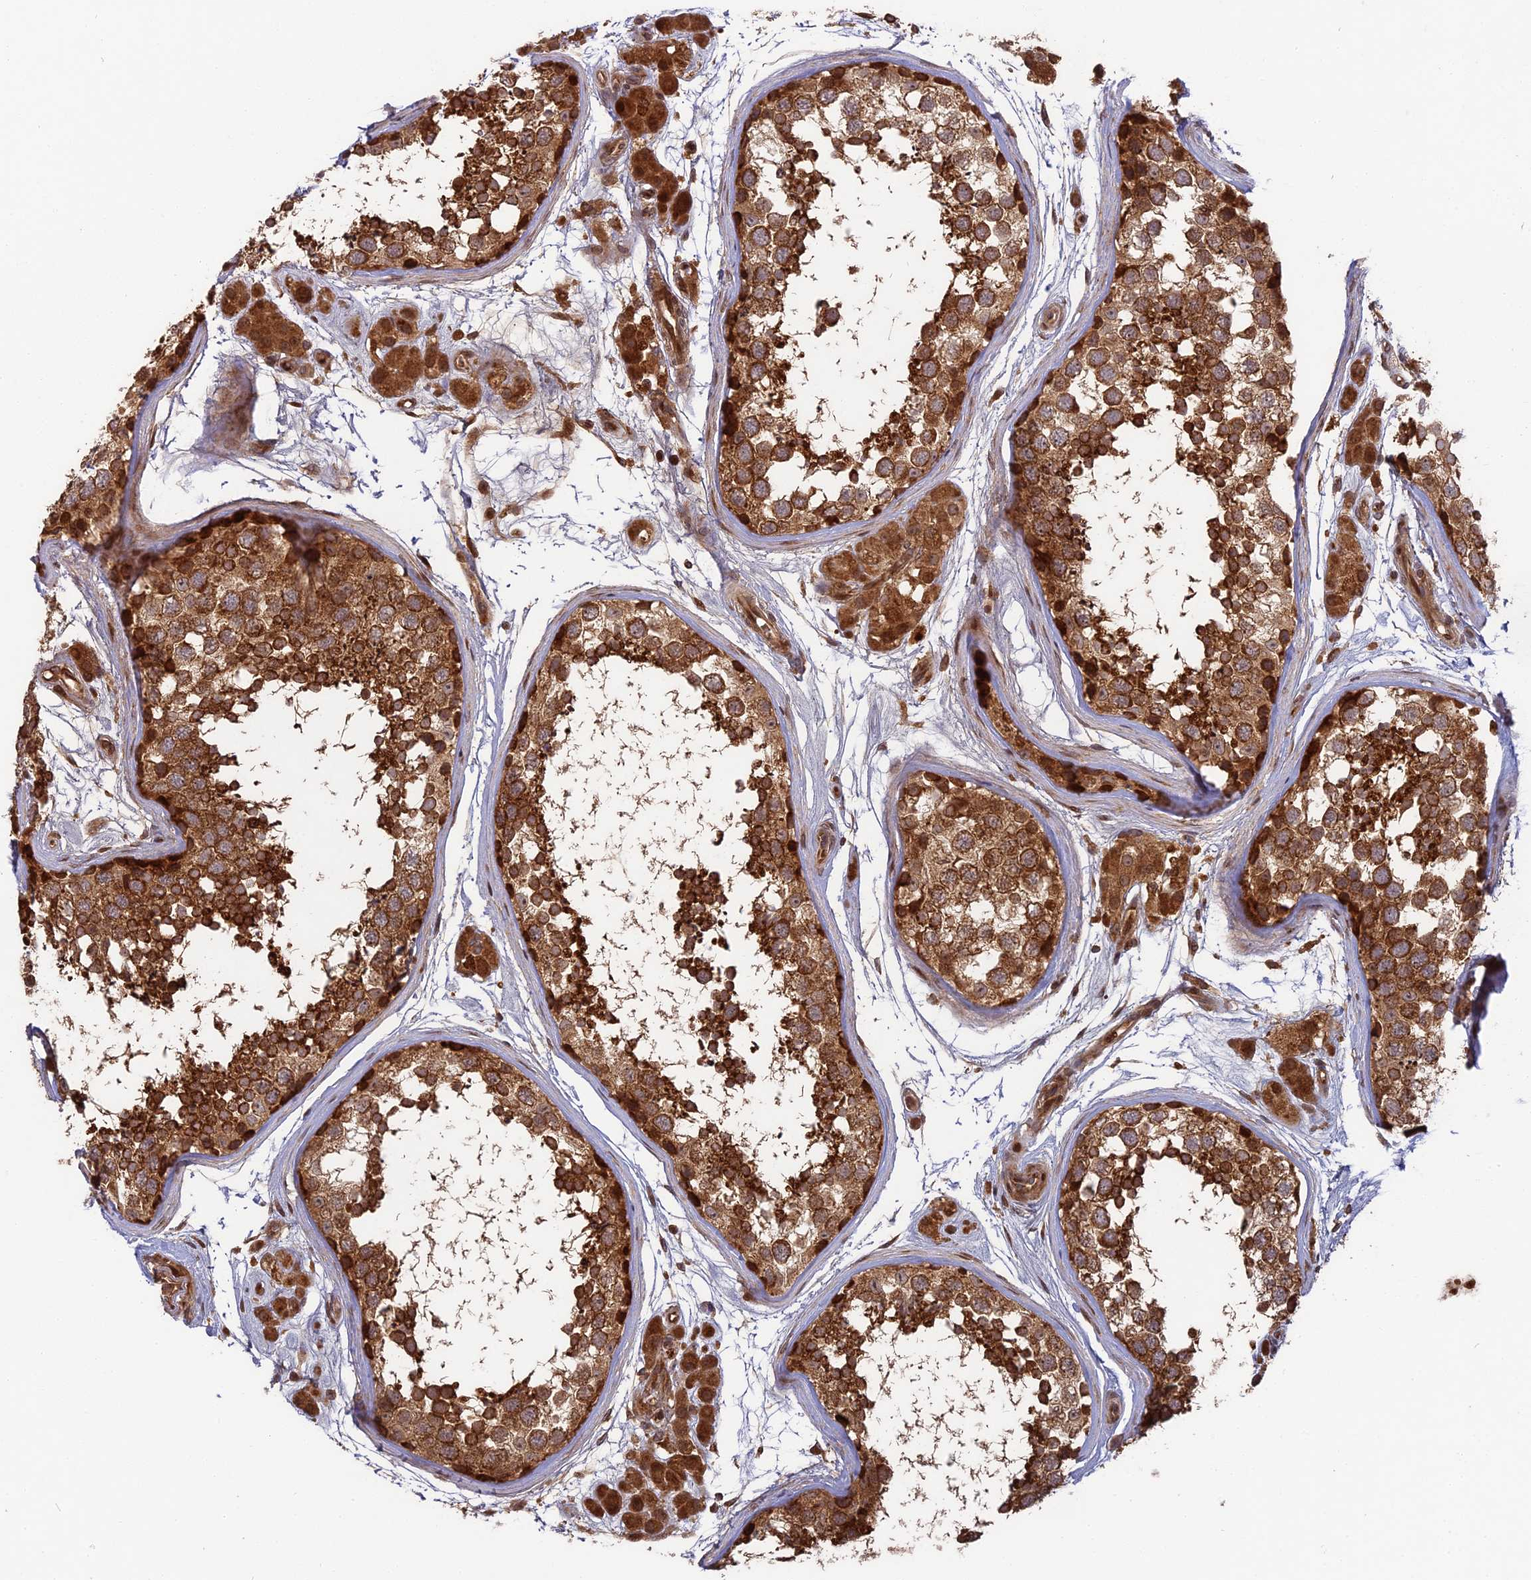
{"staining": {"intensity": "strong", "quantity": ">75%", "location": "cytoplasmic/membranous"}, "tissue": "testis", "cell_type": "Cells in seminiferous ducts", "image_type": "normal", "snomed": [{"axis": "morphology", "description": "Normal tissue, NOS"}, {"axis": "topography", "description": "Testis"}], "caption": "Testis stained with immunohistochemistry (IHC) shows strong cytoplasmic/membranous positivity in about >75% of cells in seminiferous ducts.", "gene": "TMUB2", "patient": {"sex": "male", "age": 56}}